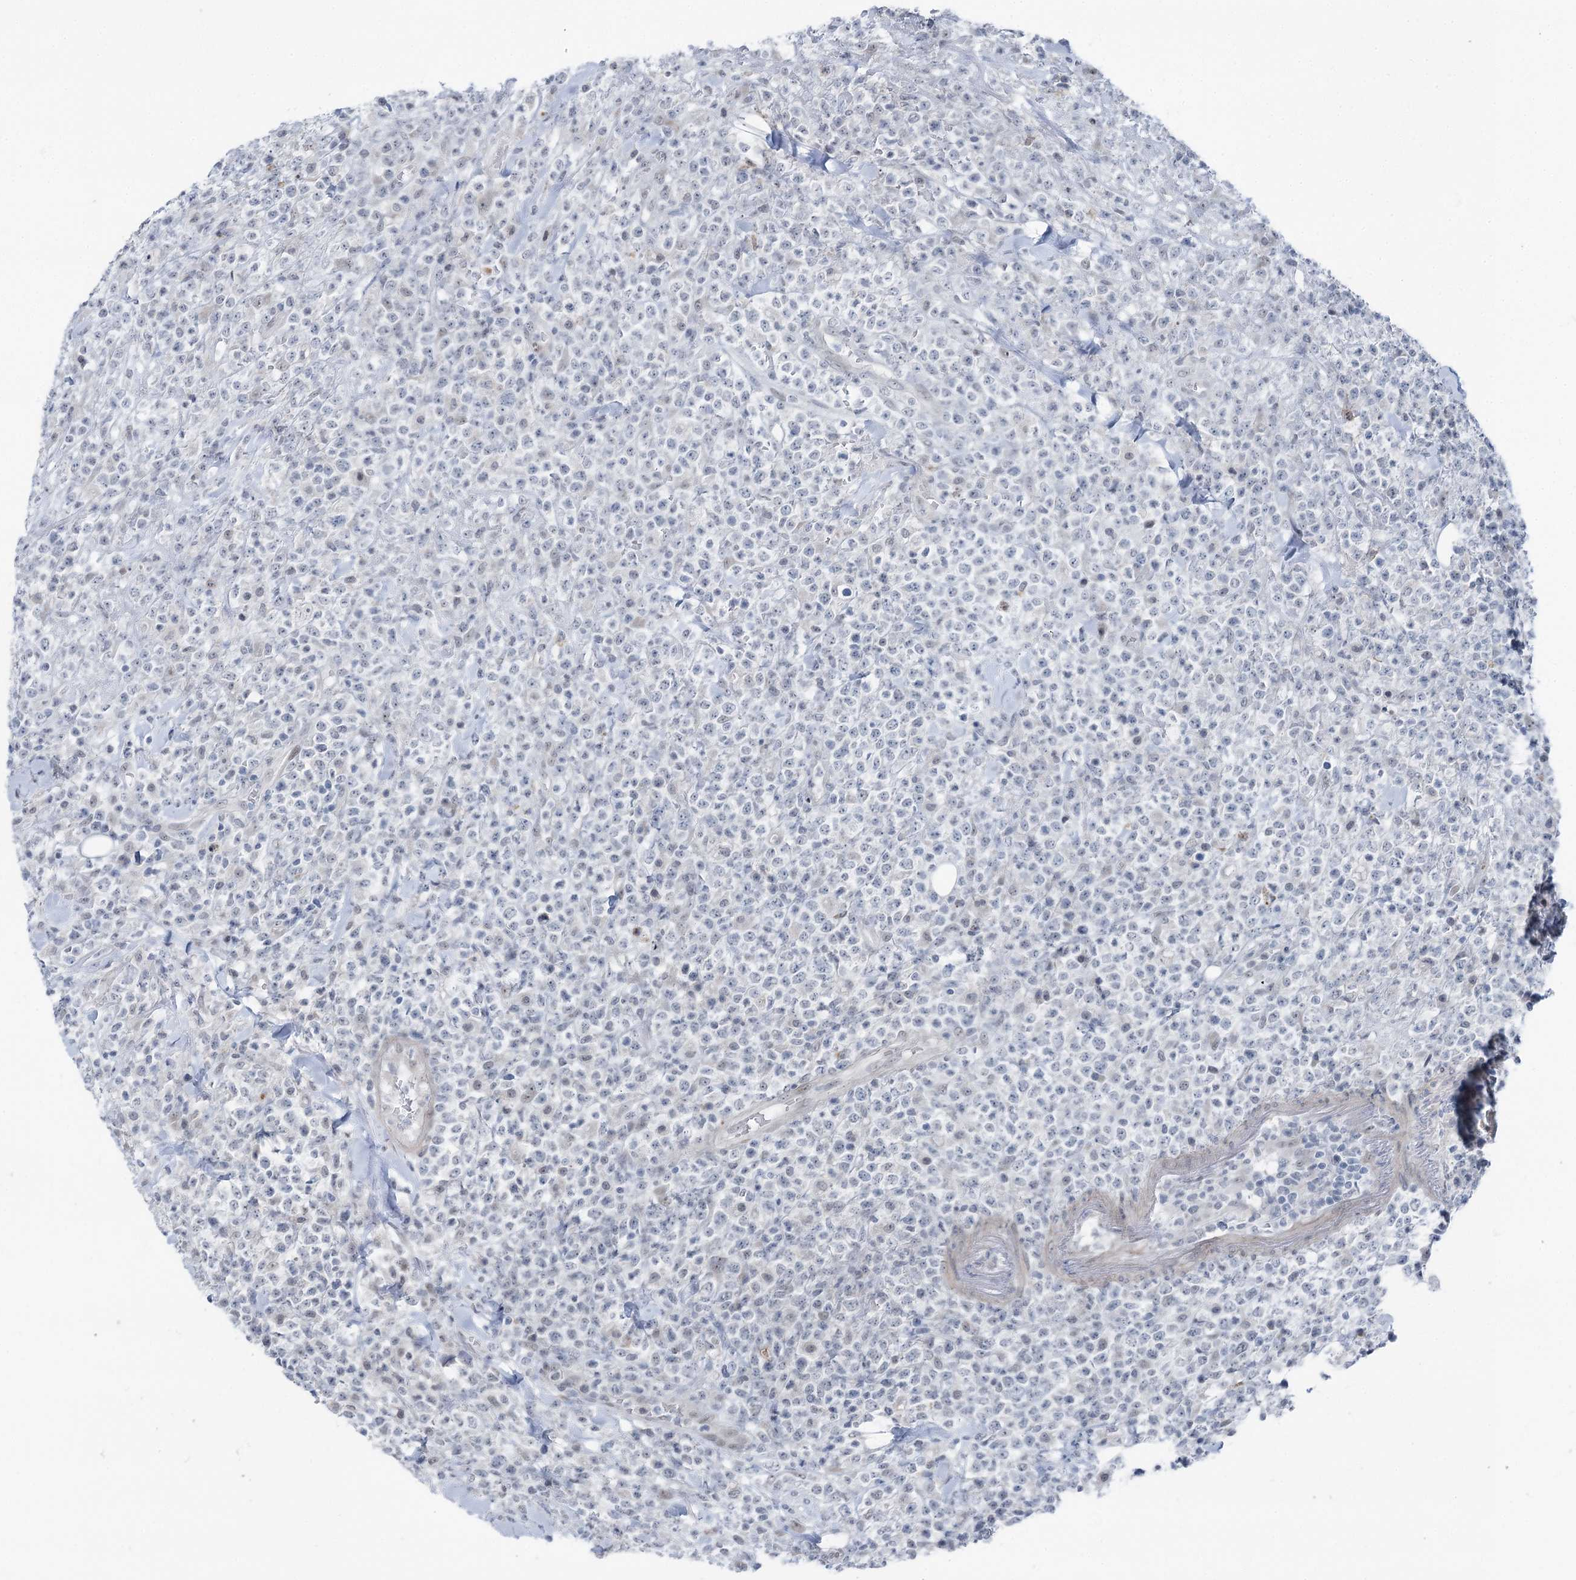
{"staining": {"intensity": "negative", "quantity": "none", "location": "none"}, "tissue": "lymphoma", "cell_type": "Tumor cells", "image_type": "cancer", "snomed": [{"axis": "morphology", "description": "Malignant lymphoma, non-Hodgkin's type, High grade"}, {"axis": "topography", "description": "Colon"}], "caption": "Micrograph shows no significant protein staining in tumor cells of lymphoma.", "gene": "STEEP1", "patient": {"sex": "female", "age": 53}}